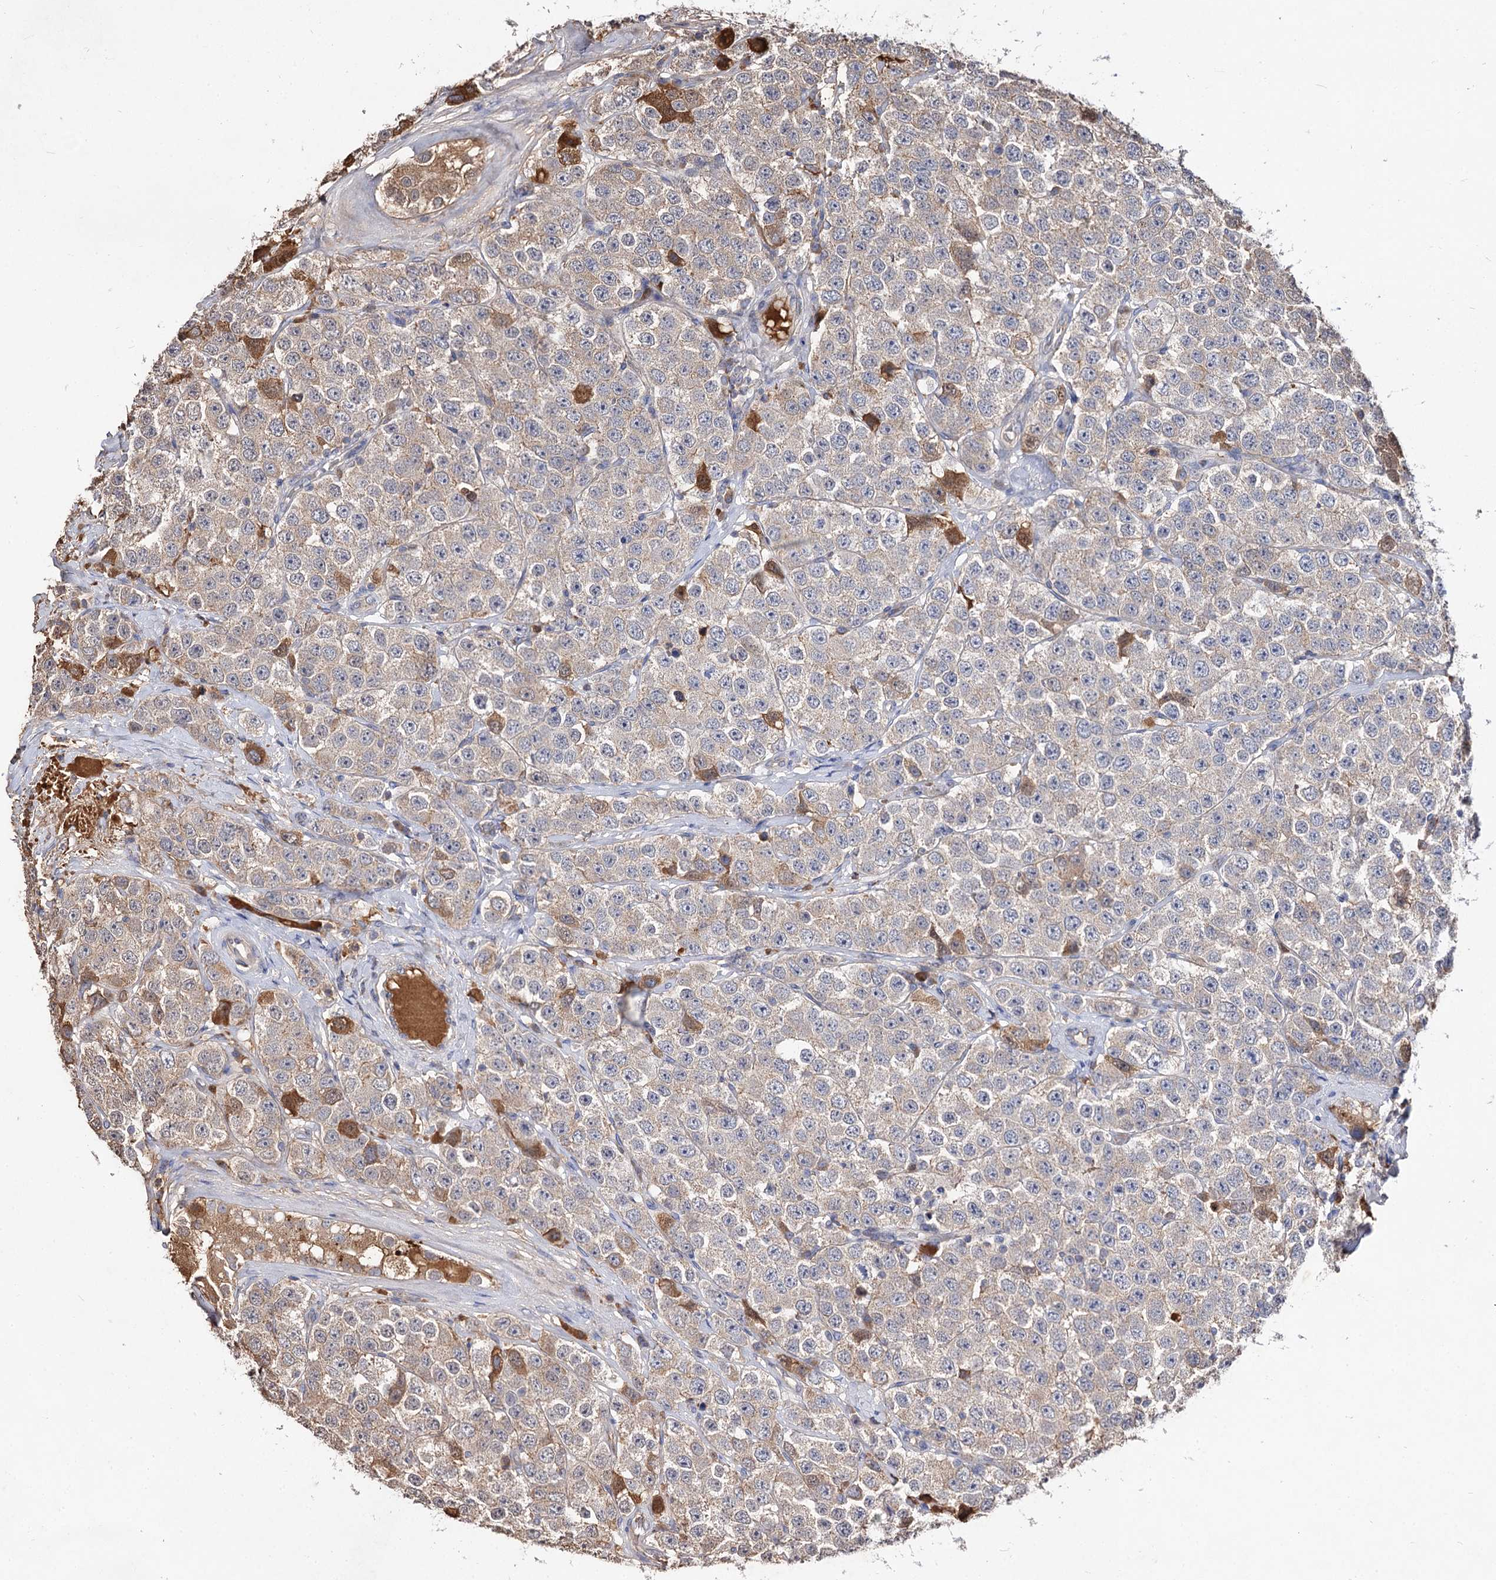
{"staining": {"intensity": "weak", "quantity": ">75%", "location": "cytoplasmic/membranous"}, "tissue": "testis cancer", "cell_type": "Tumor cells", "image_type": "cancer", "snomed": [{"axis": "morphology", "description": "Seminoma, NOS"}, {"axis": "topography", "description": "Testis"}], "caption": "Immunohistochemistry (IHC) staining of seminoma (testis), which displays low levels of weak cytoplasmic/membranous expression in about >75% of tumor cells indicating weak cytoplasmic/membranous protein staining. The staining was performed using DAB (3,3'-diaminobenzidine) (brown) for protein detection and nuclei were counterstained in hematoxylin (blue).", "gene": "ARFIP2", "patient": {"sex": "male", "age": 28}}